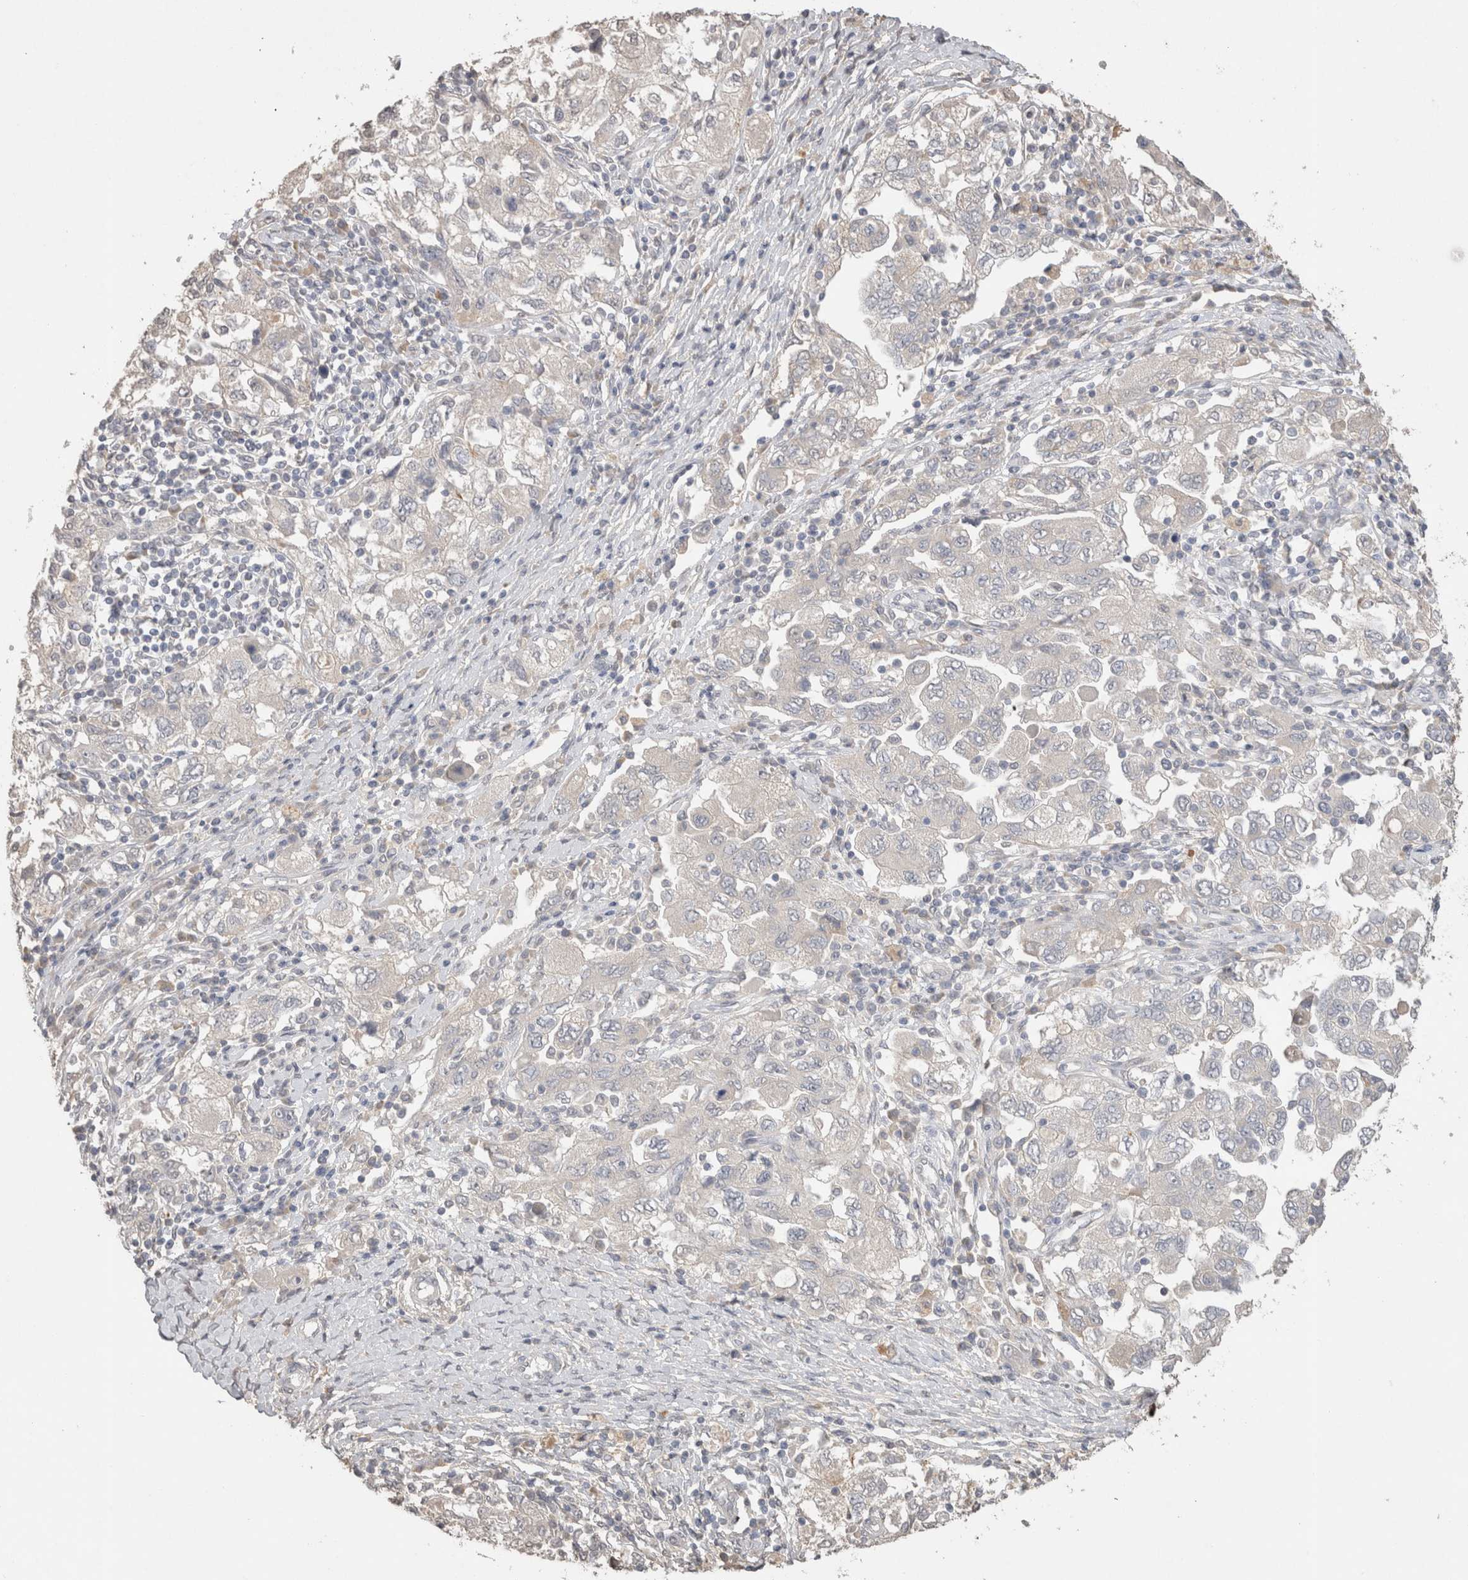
{"staining": {"intensity": "negative", "quantity": "none", "location": "none"}, "tissue": "ovarian cancer", "cell_type": "Tumor cells", "image_type": "cancer", "snomed": [{"axis": "morphology", "description": "Carcinoma, NOS"}, {"axis": "morphology", "description": "Cystadenocarcinoma, serous, NOS"}, {"axis": "topography", "description": "Ovary"}], "caption": "This histopathology image is of ovarian serous cystadenocarcinoma stained with immunohistochemistry (IHC) to label a protein in brown with the nuclei are counter-stained blue. There is no expression in tumor cells.", "gene": "NAALADL2", "patient": {"sex": "female", "age": 69}}